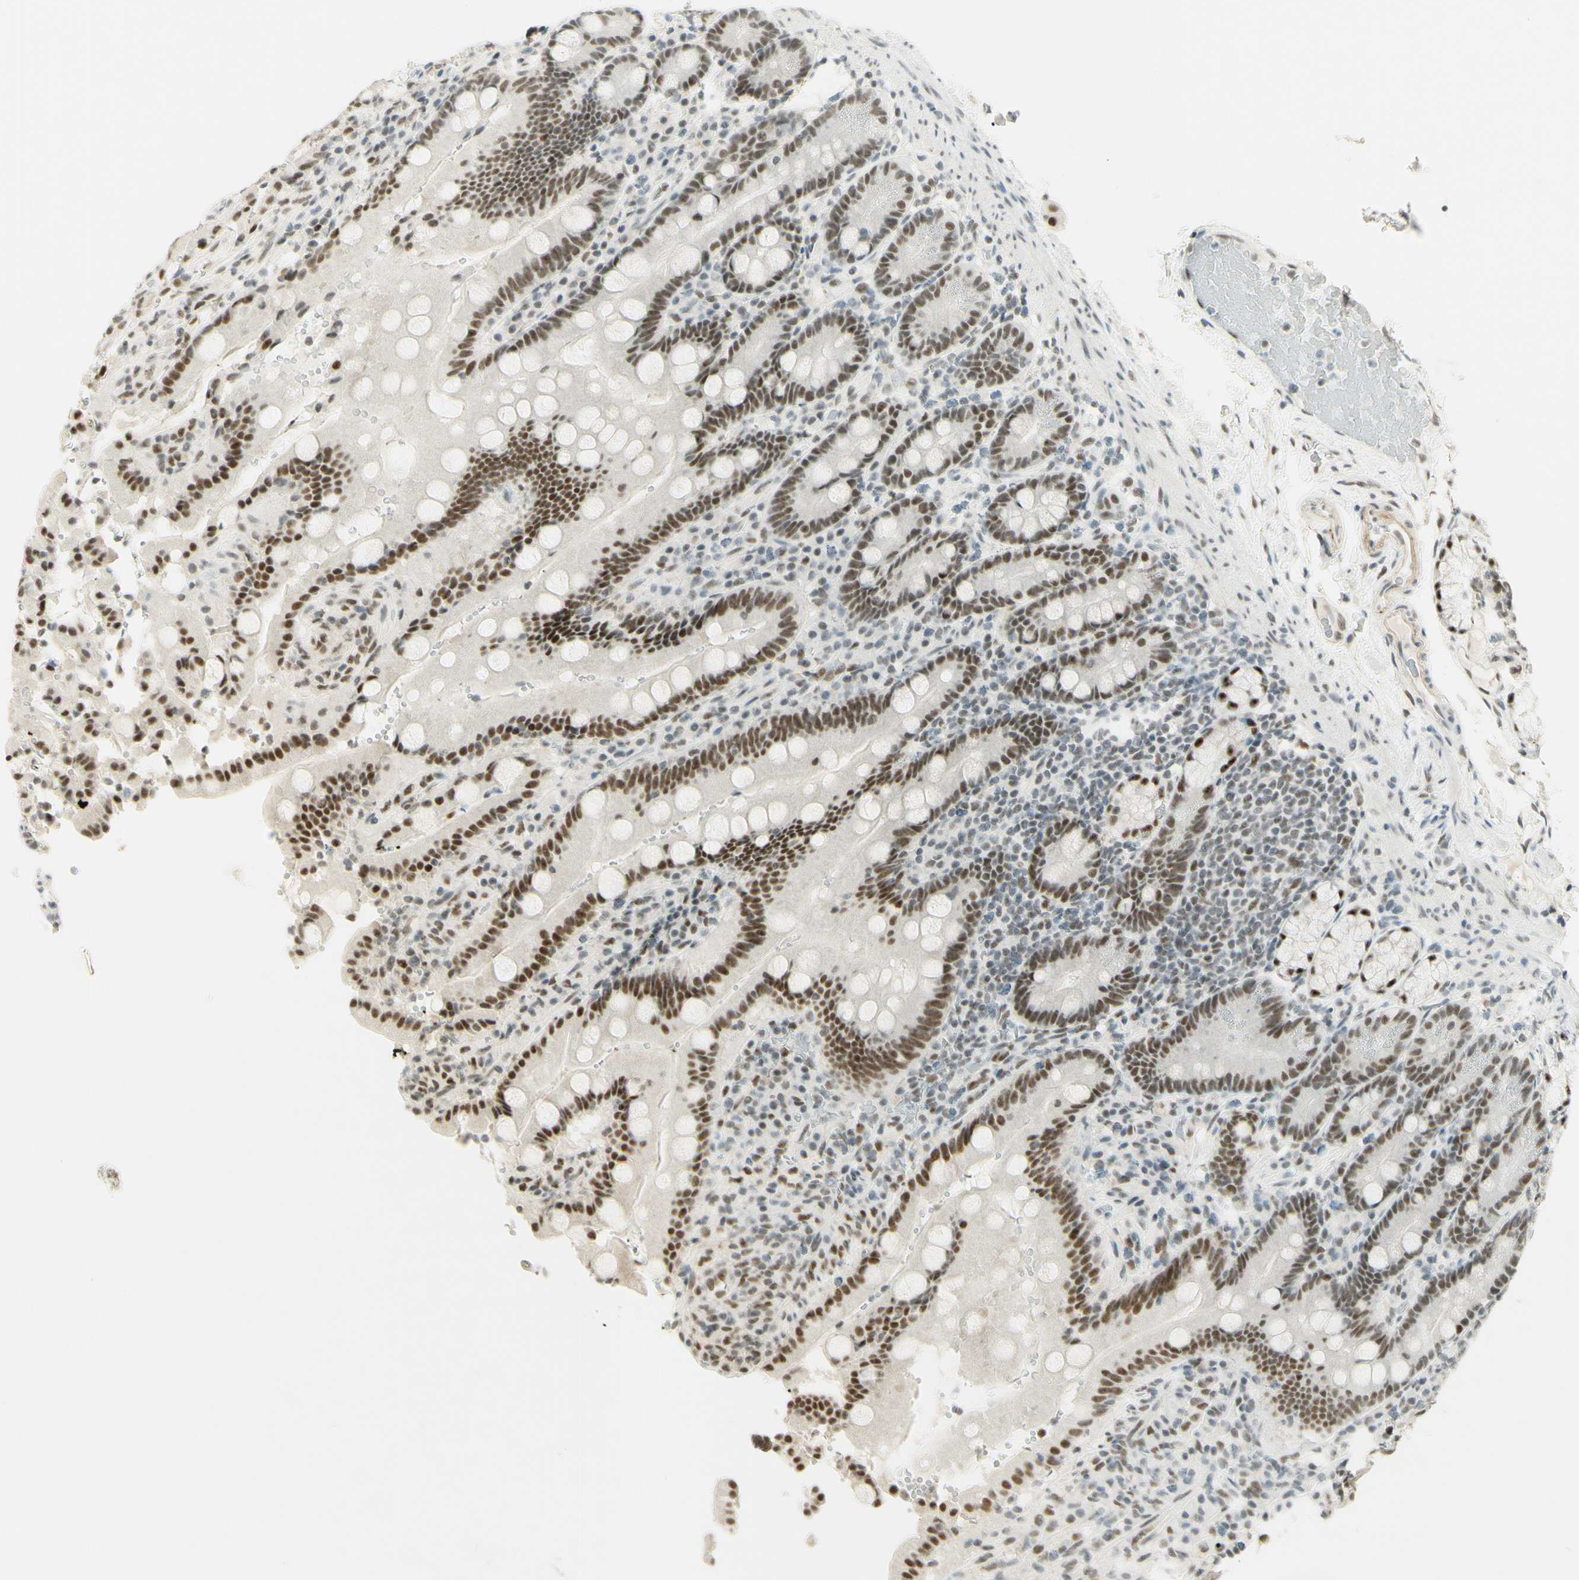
{"staining": {"intensity": "moderate", "quantity": ">75%", "location": "nuclear"}, "tissue": "duodenum", "cell_type": "Glandular cells", "image_type": "normal", "snomed": [{"axis": "morphology", "description": "Normal tissue, NOS"}, {"axis": "topography", "description": "Small intestine, NOS"}], "caption": "This histopathology image displays benign duodenum stained with IHC to label a protein in brown. The nuclear of glandular cells show moderate positivity for the protein. Nuclei are counter-stained blue.", "gene": "PMS2", "patient": {"sex": "female", "age": 71}}